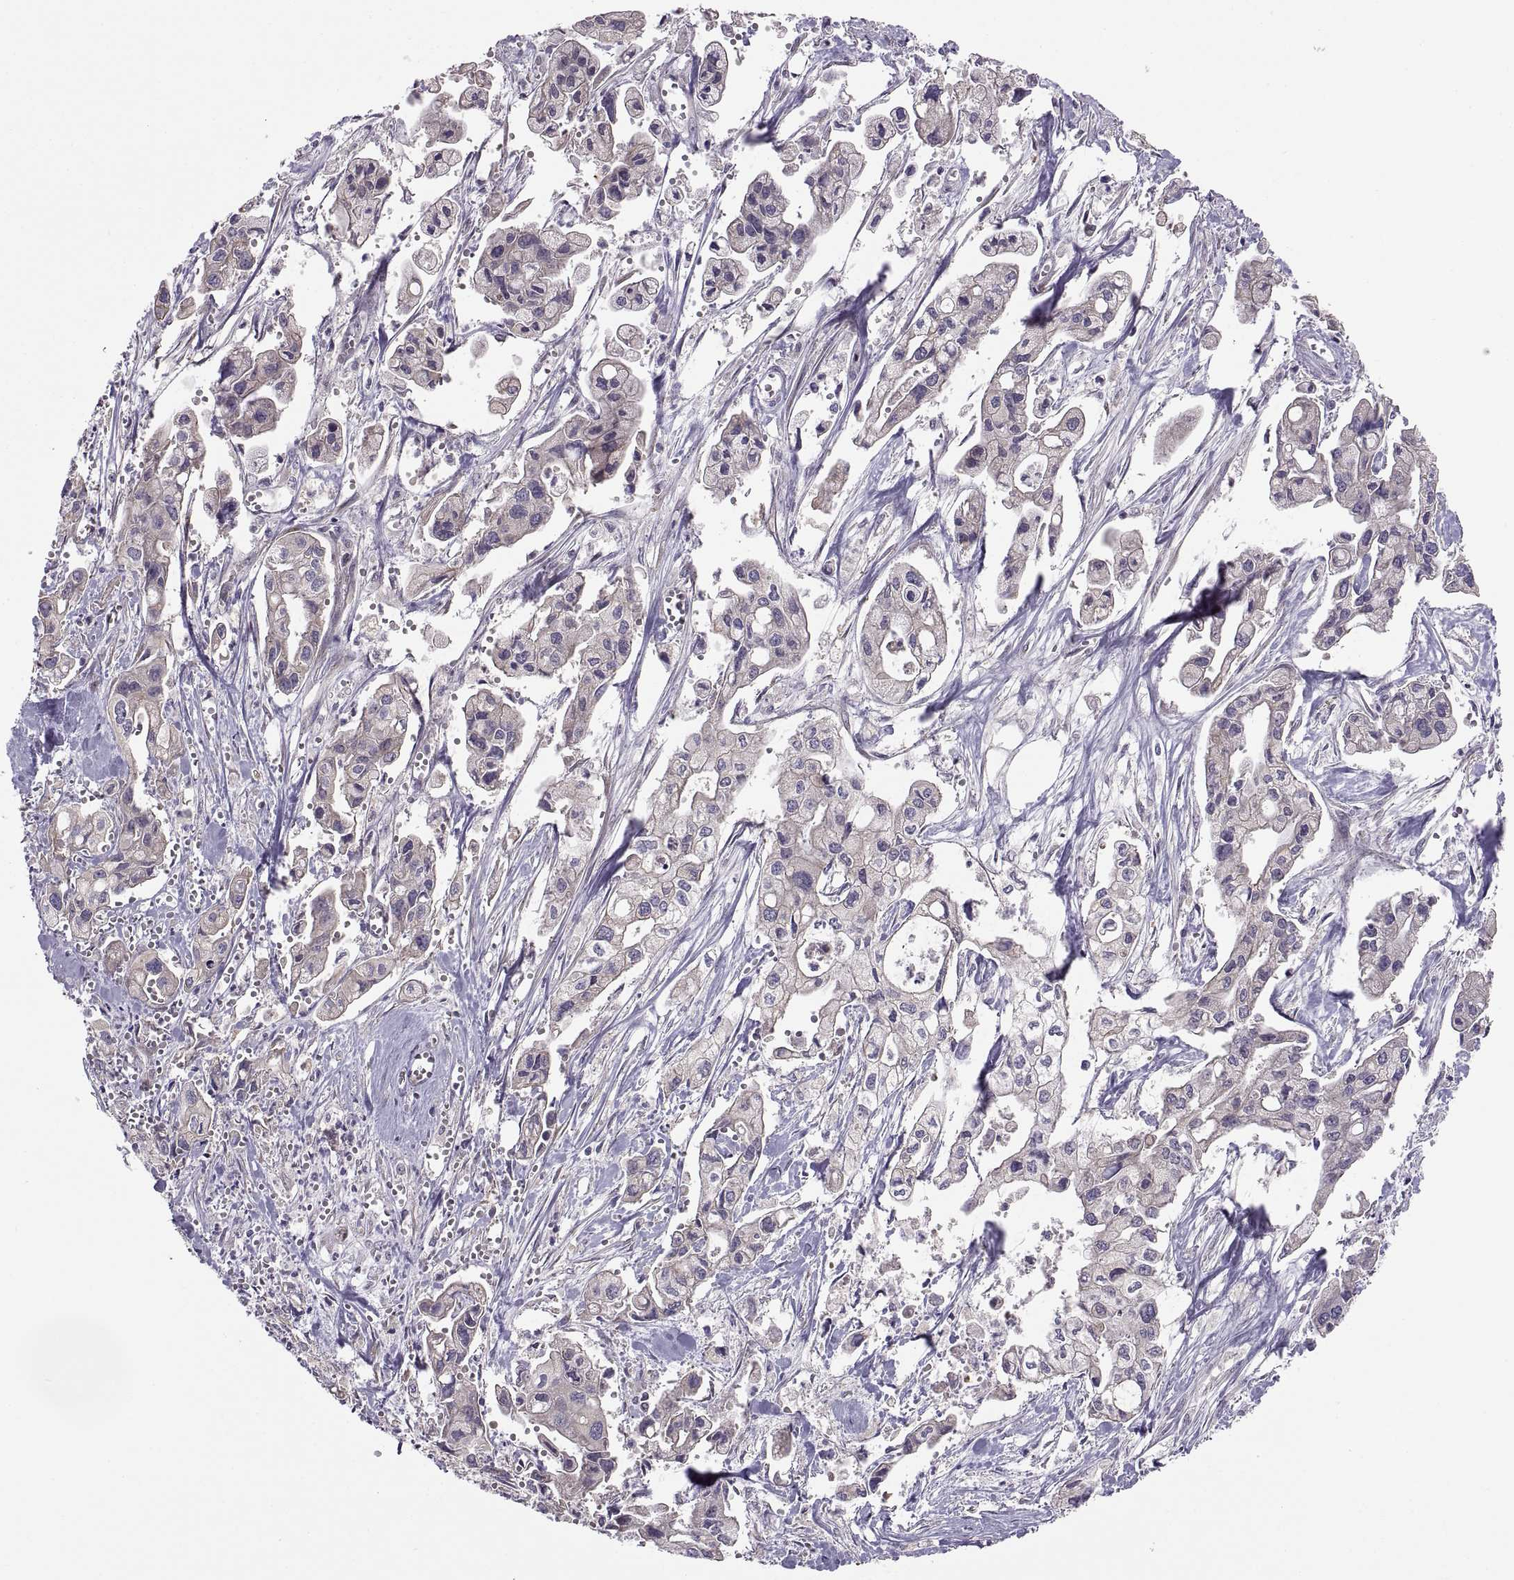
{"staining": {"intensity": "weak", "quantity": "25%-75%", "location": "cytoplasmic/membranous"}, "tissue": "pancreatic cancer", "cell_type": "Tumor cells", "image_type": "cancer", "snomed": [{"axis": "morphology", "description": "Adenocarcinoma, NOS"}, {"axis": "topography", "description": "Pancreas"}], "caption": "A photomicrograph of human adenocarcinoma (pancreatic) stained for a protein reveals weak cytoplasmic/membranous brown staining in tumor cells. (DAB IHC with brightfield microscopy, high magnification).", "gene": "ACSBG2", "patient": {"sex": "male", "age": 70}}